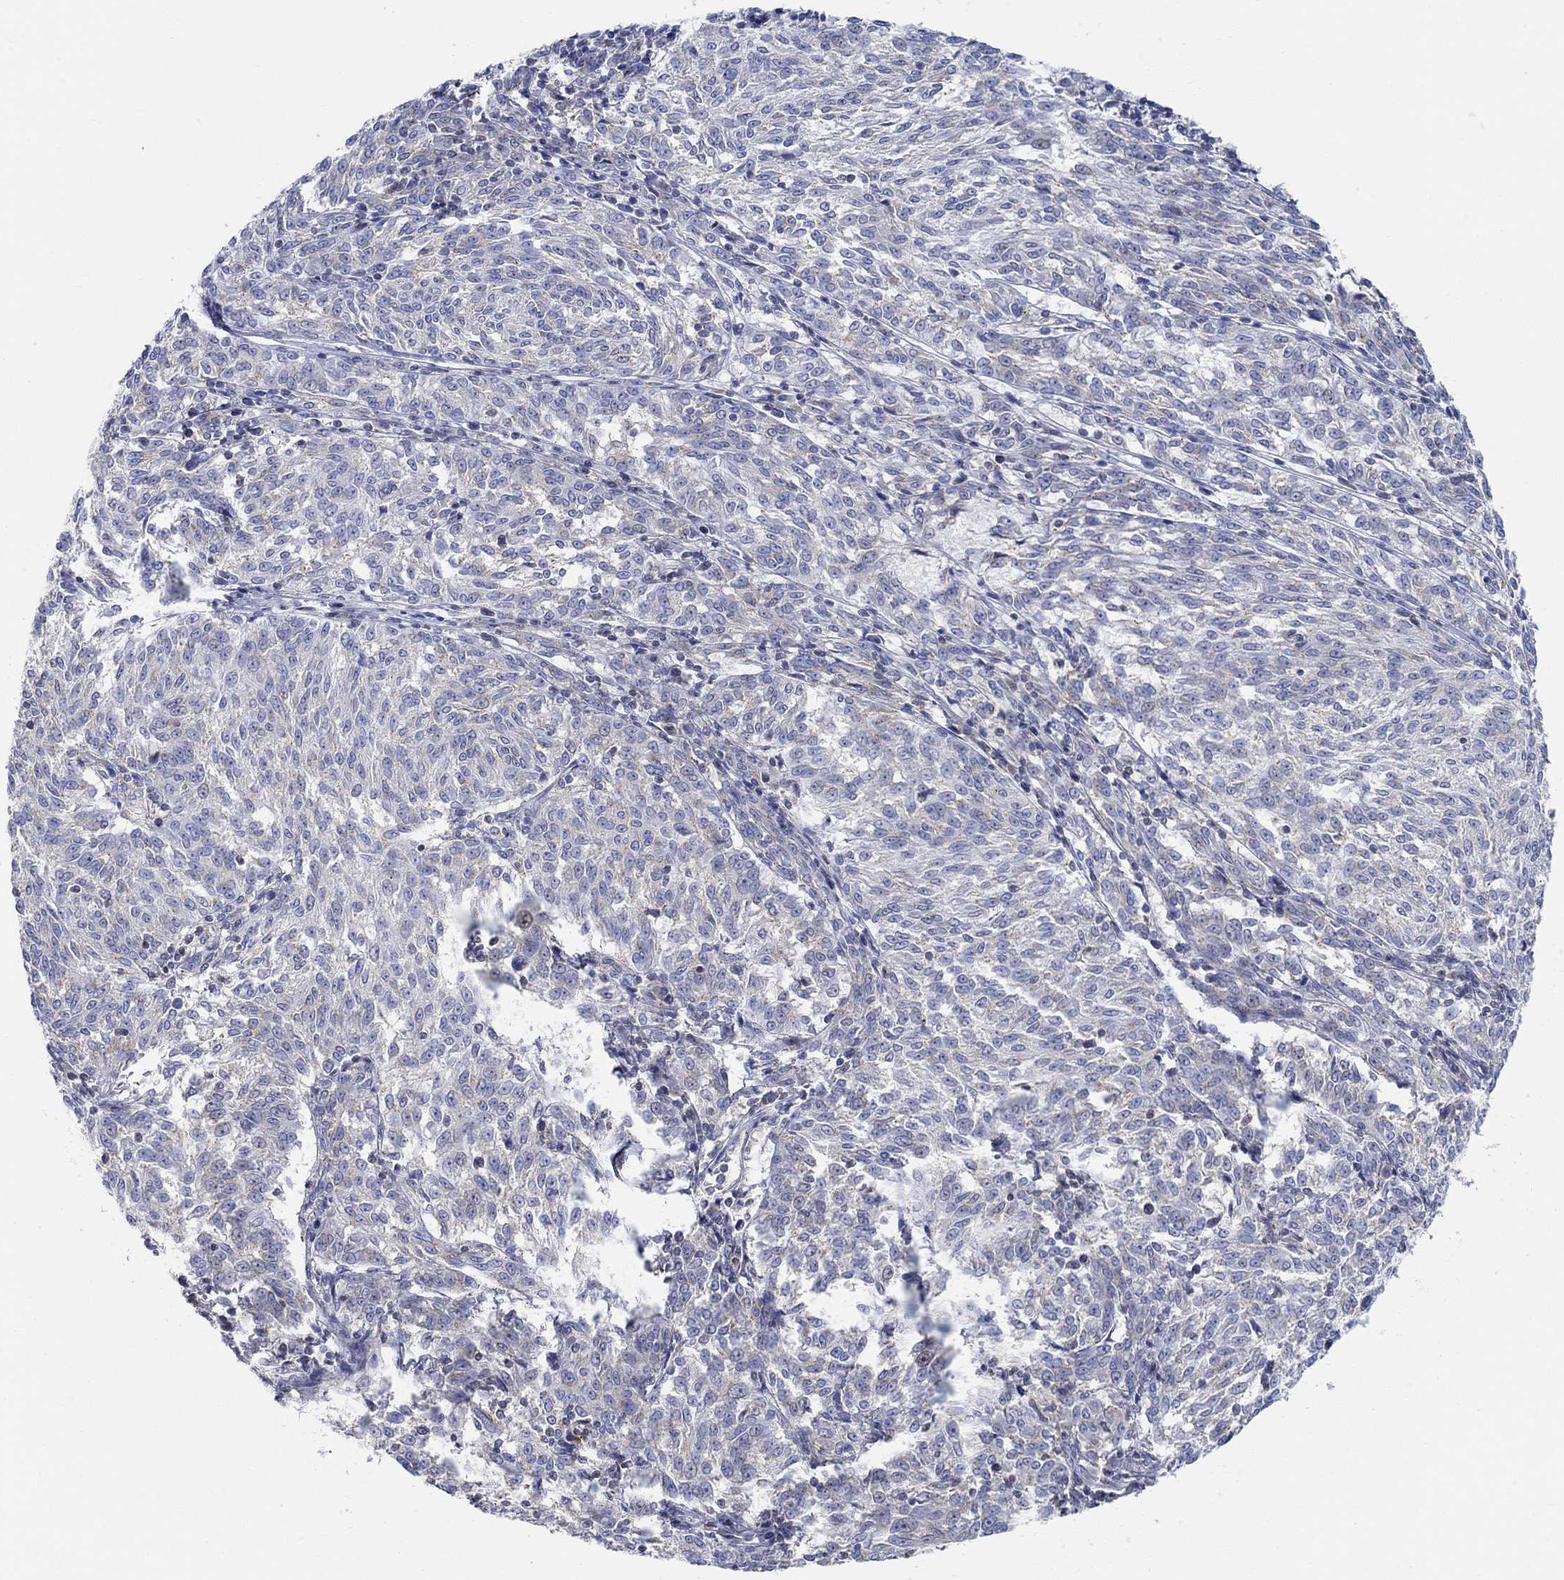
{"staining": {"intensity": "negative", "quantity": "none", "location": "none"}, "tissue": "melanoma", "cell_type": "Tumor cells", "image_type": "cancer", "snomed": [{"axis": "morphology", "description": "Malignant melanoma, NOS"}, {"axis": "topography", "description": "Skin"}], "caption": "An image of malignant melanoma stained for a protein shows no brown staining in tumor cells. (Brightfield microscopy of DAB (3,3'-diaminobenzidine) immunohistochemistry (IHC) at high magnification).", "gene": "NAV3", "patient": {"sex": "female", "age": 72}}